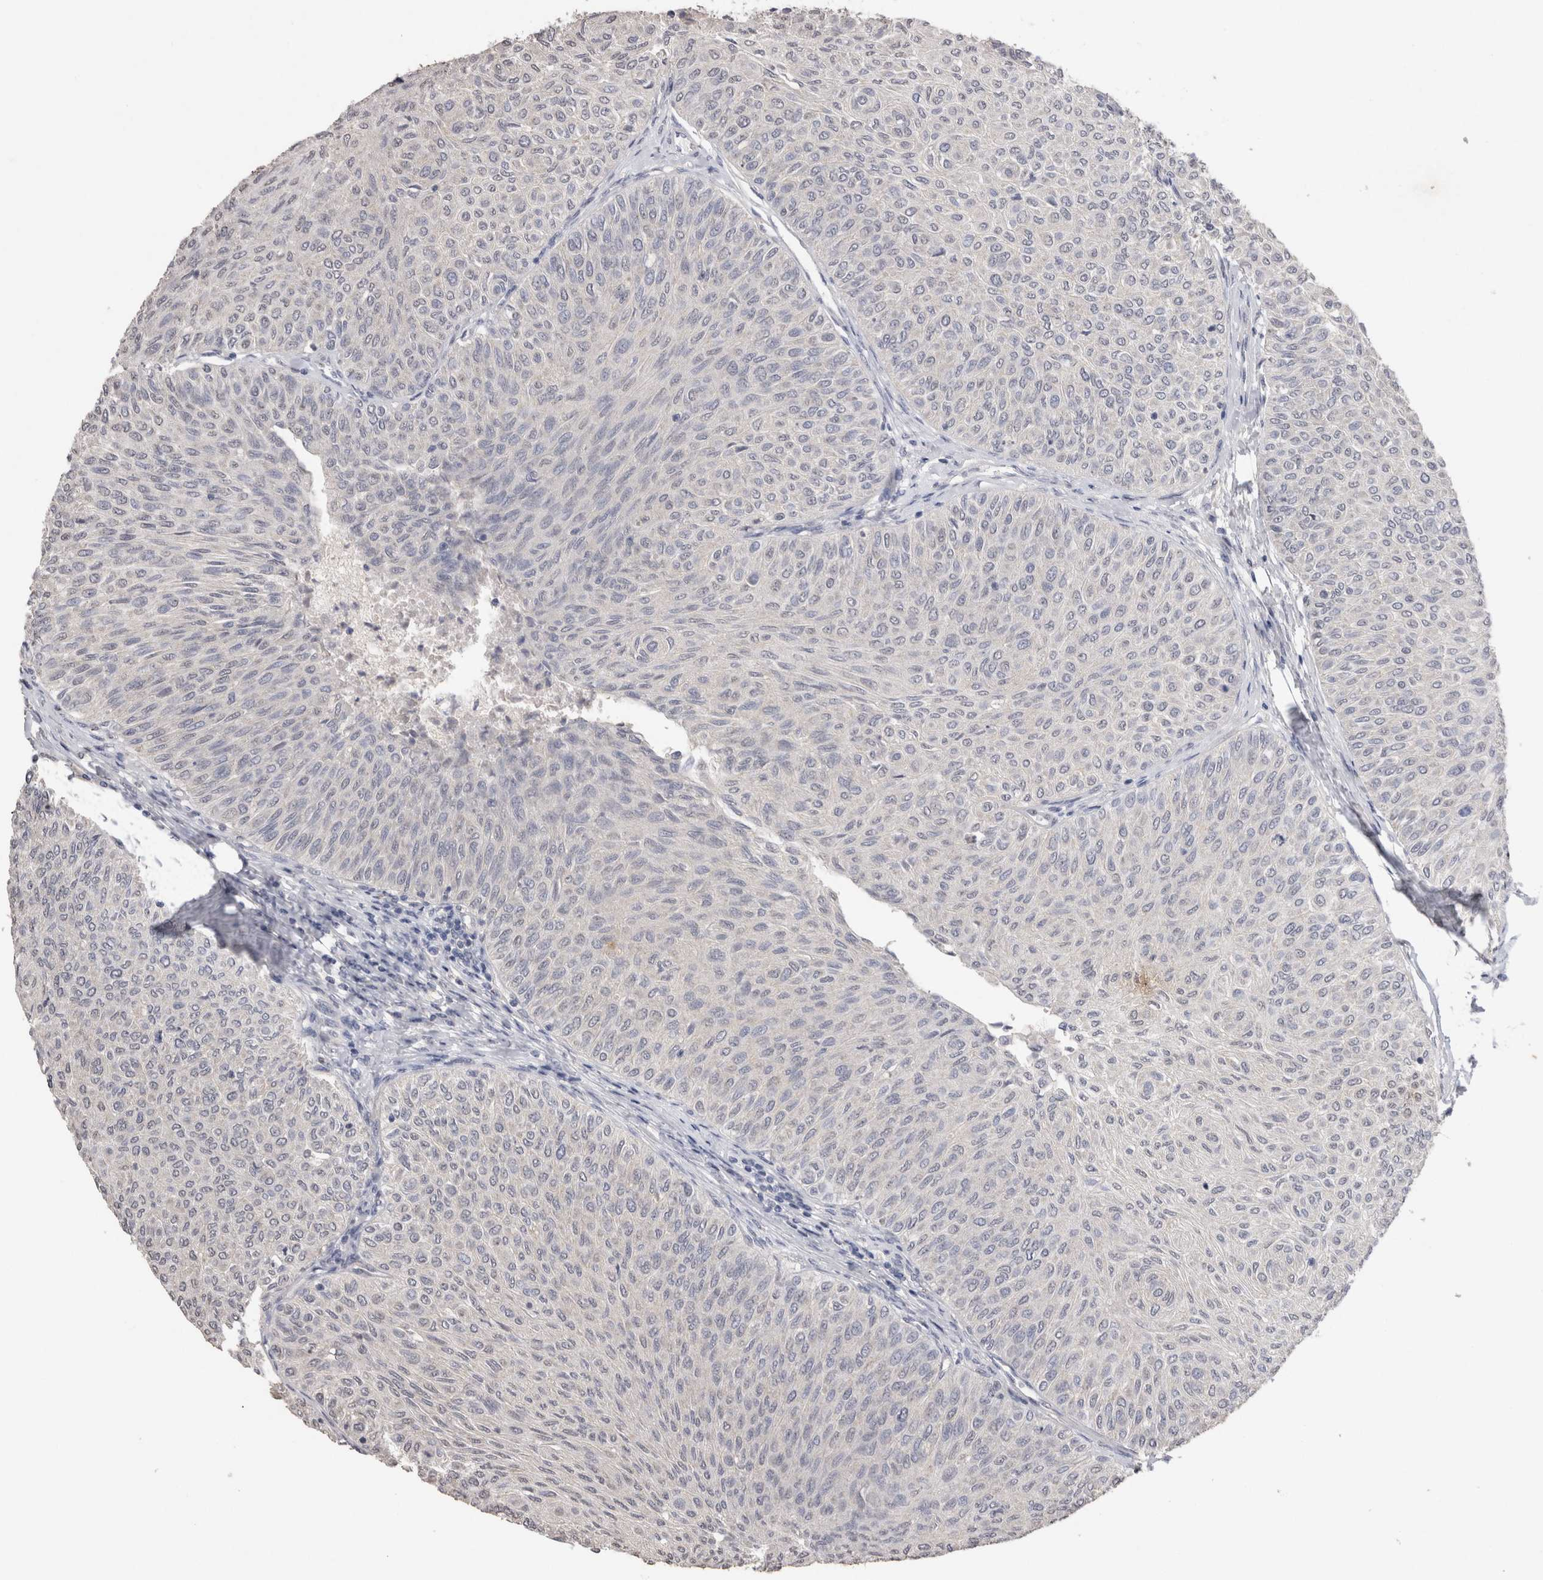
{"staining": {"intensity": "negative", "quantity": "none", "location": "none"}, "tissue": "urothelial cancer", "cell_type": "Tumor cells", "image_type": "cancer", "snomed": [{"axis": "morphology", "description": "Urothelial carcinoma, Low grade"}, {"axis": "topography", "description": "Urinary bladder"}], "caption": "Immunohistochemistry micrograph of human urothelial carcinoma (low-grade) stained for a protein (brown), which displays no staining in tumor cells. The staining is performed using DAB (3,3'-diaminobenzidine) brown chromogen with nuclei counter-stained in using hematoxylin.", "gene": "CDH6", "patient": {"sex": "male", "age": 78}}